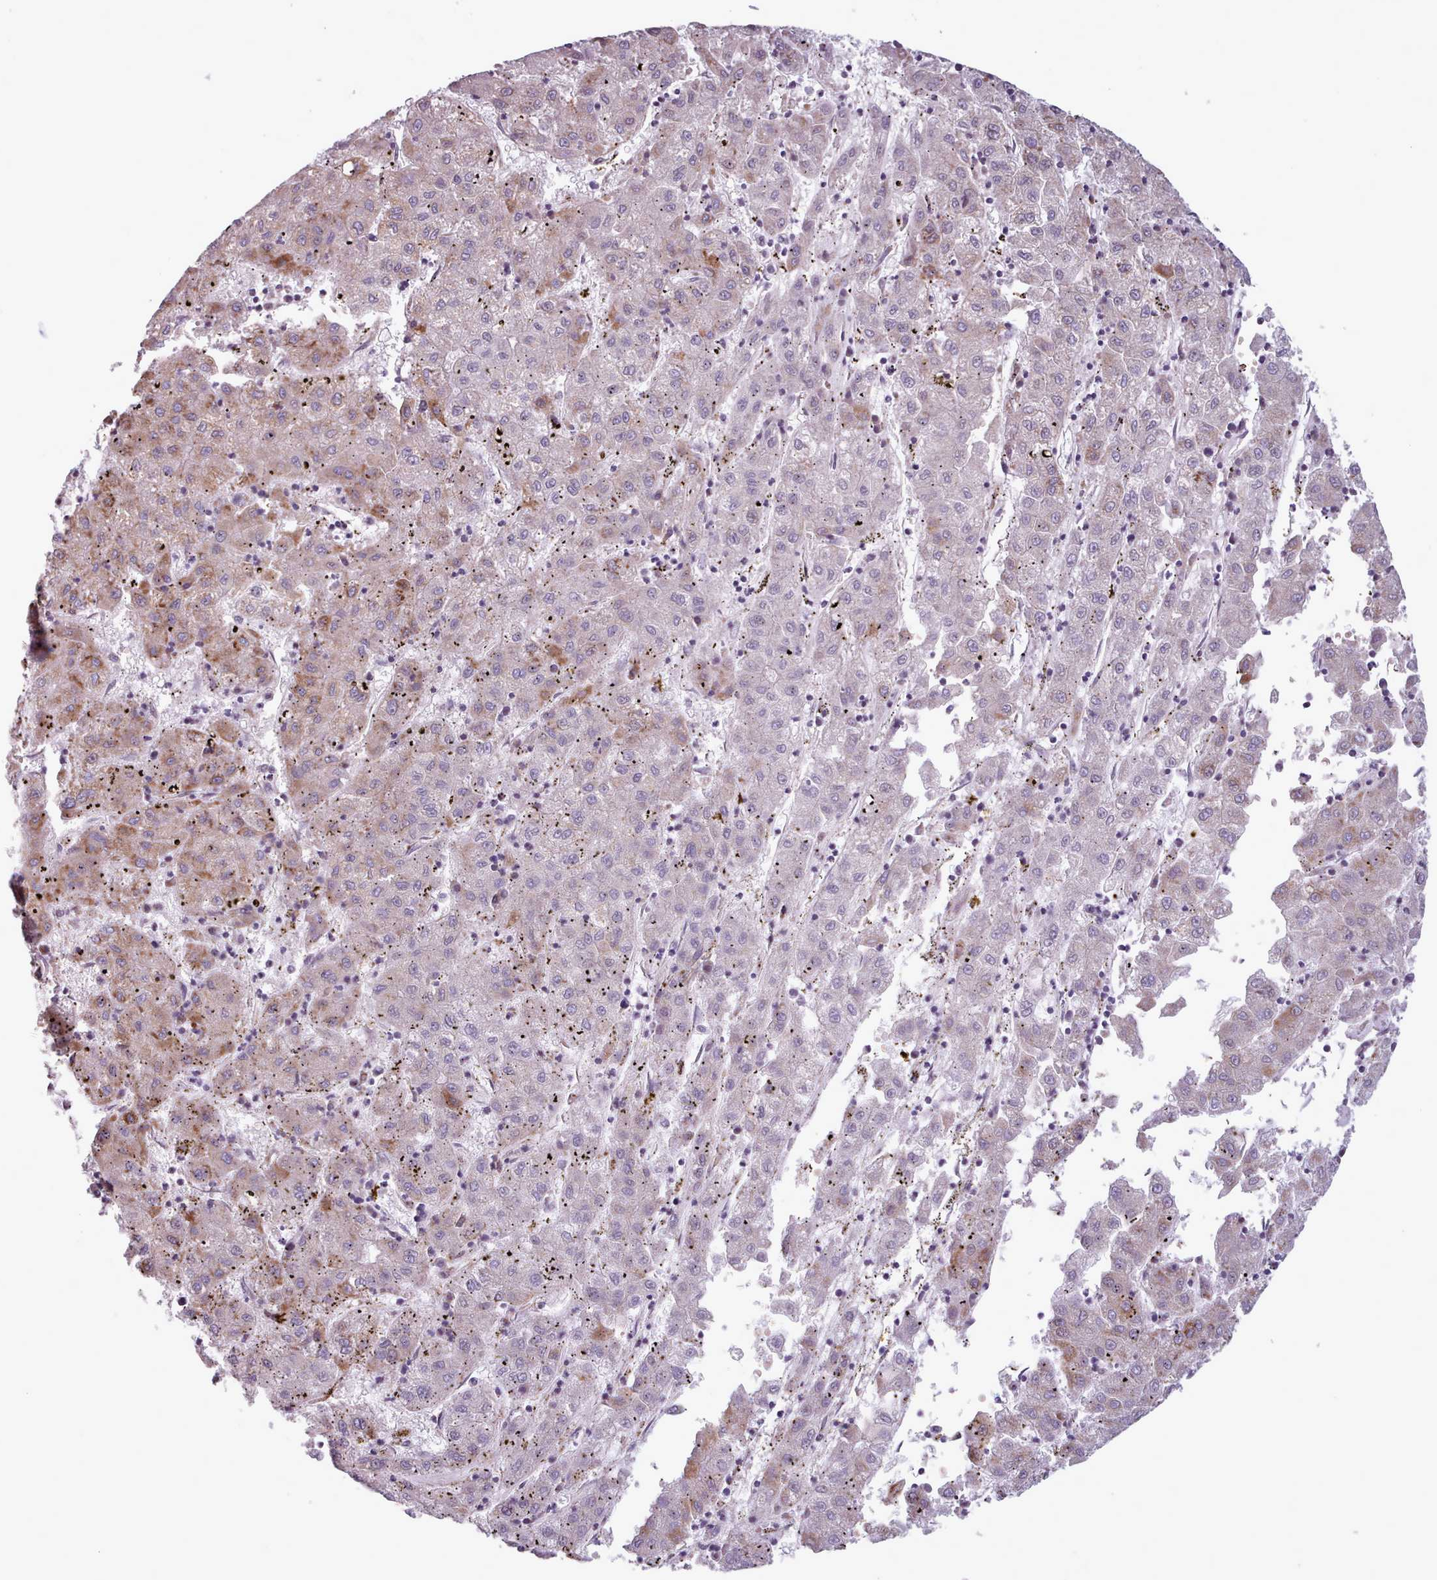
{"staining": {"intensity": "moderate", "quantity": "25%-75%", "location": "cytoplasmic/membranous"}, "tissue": "liver cancer", "cell_type": "Tumor cells", "image_type": "cancer", "snomed": [{"axis": "morphology", "description": "Carcinoma, Hepatocellular, NOS"}, {"axis": "topography", "description": "Liver"}], "caption": "Immunohistochemistry (IHC) photomicrograph of neoplastic tissue: liver cancer (hepatocellular carcinoma) stained using immunohistochemistry (IHC) reveals medium levels of moderate protein expression localized specifically in the cytoplasmic/membranous of tumor cells, appearing as a cytoplasmic/membranous brown color.", "gene": "AVL9", "patient": {"sex": "male", "age": 72}}